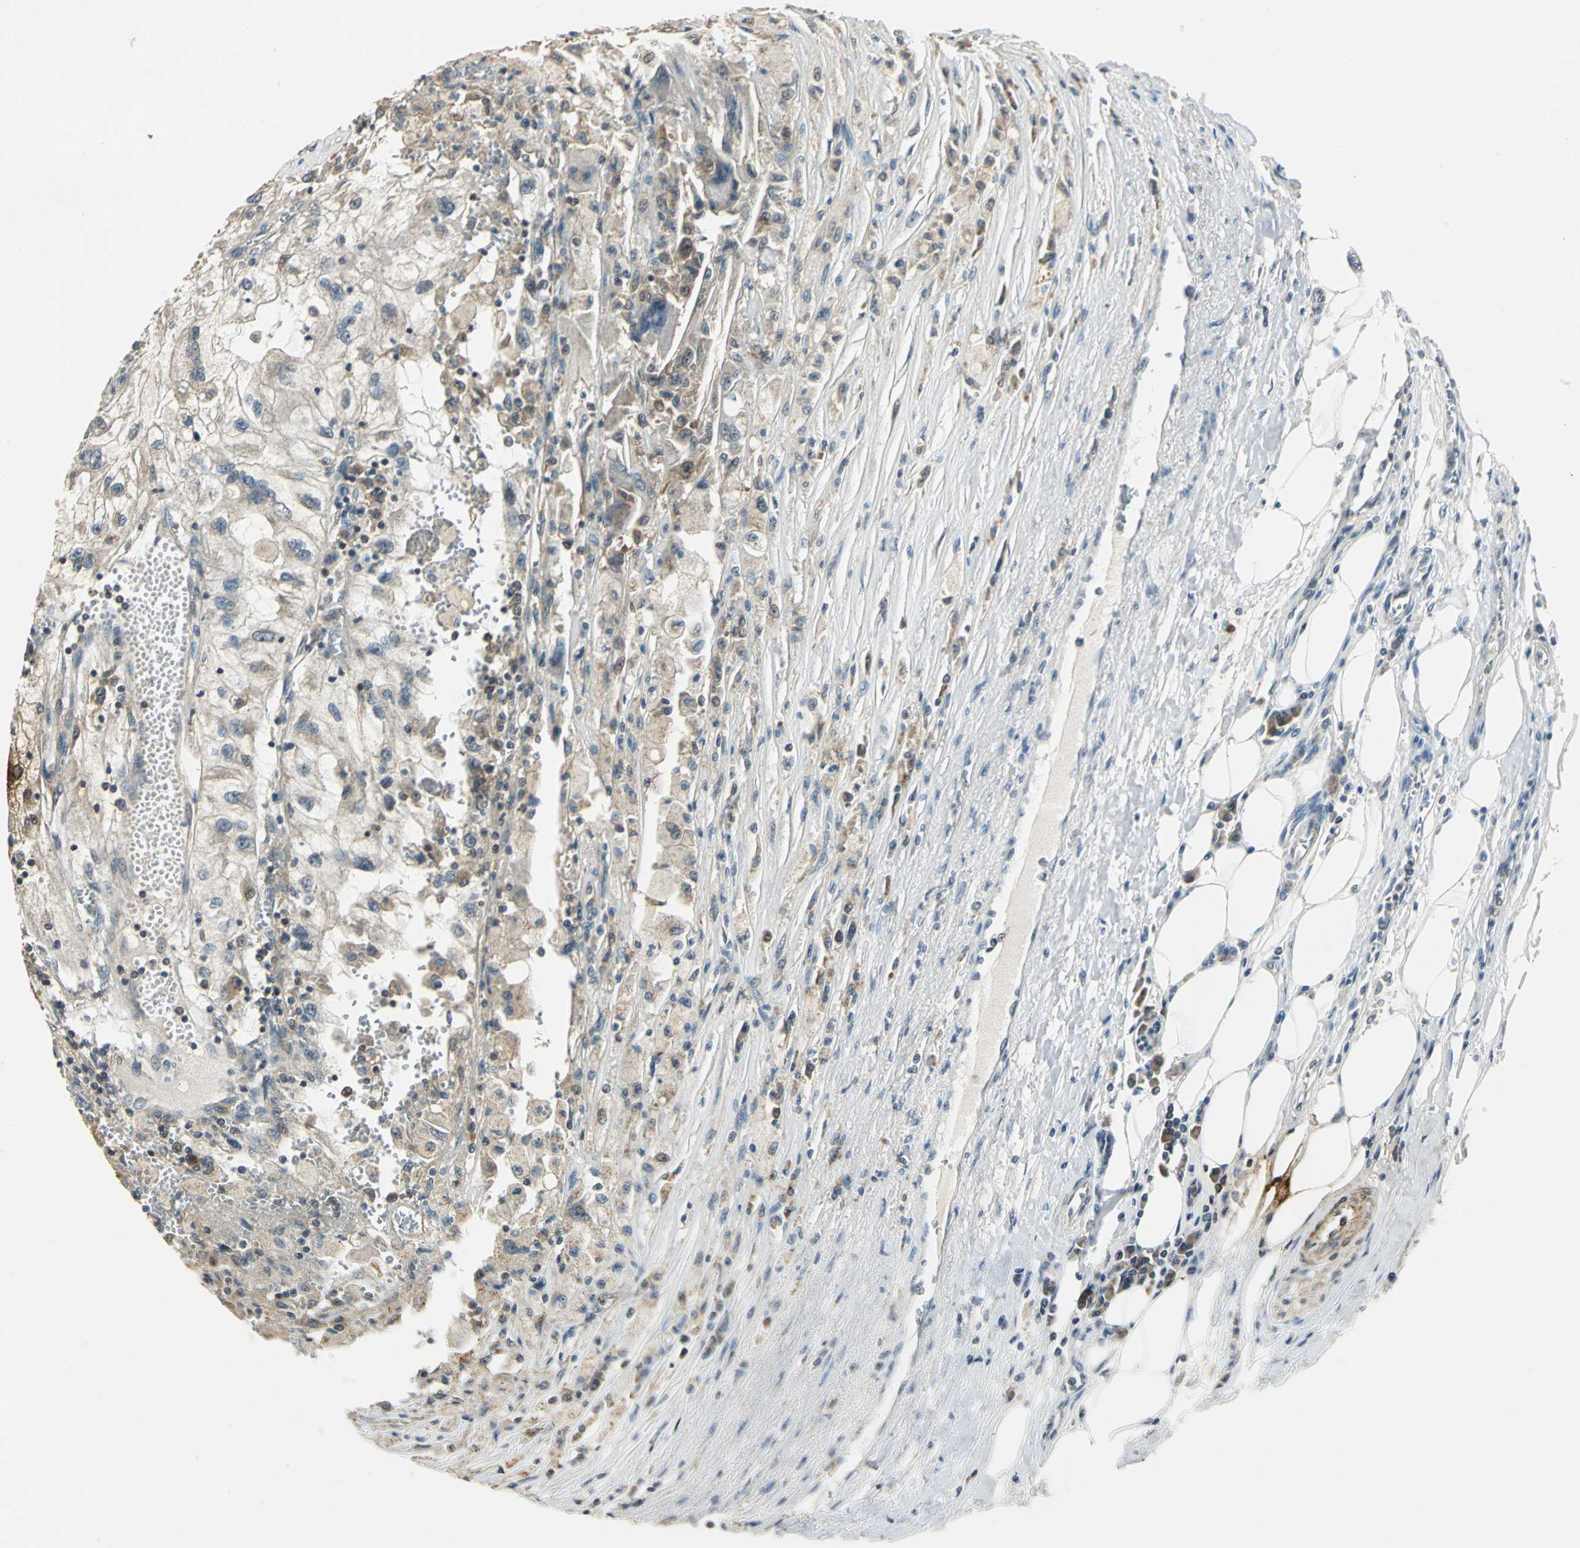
{"staining": {"intensity": "weak", "quantity": "25%-75%", "location": "cytoplasmic/membranous"}, "tissue": "renal cancer", "cell_type": "Tumor cells", "image_type": "cancer", "snomed": [{"axis": "morphology", "description": "Normal tissue, NOS"}, {"axis": "morphology", "description": "Adenocarcinoma, NOS"}, {"axis": "topography", "description": "Kidney"}], "caption": "Weak cytoplasmic/membranous expression for a protein is seen in approximately 25%-75% of tumor cells of renal adenocarcinoma using immunohistochemistry (IHC).", "gene": "AHSA1", "patient": {"sex": "male", "age": 71}}